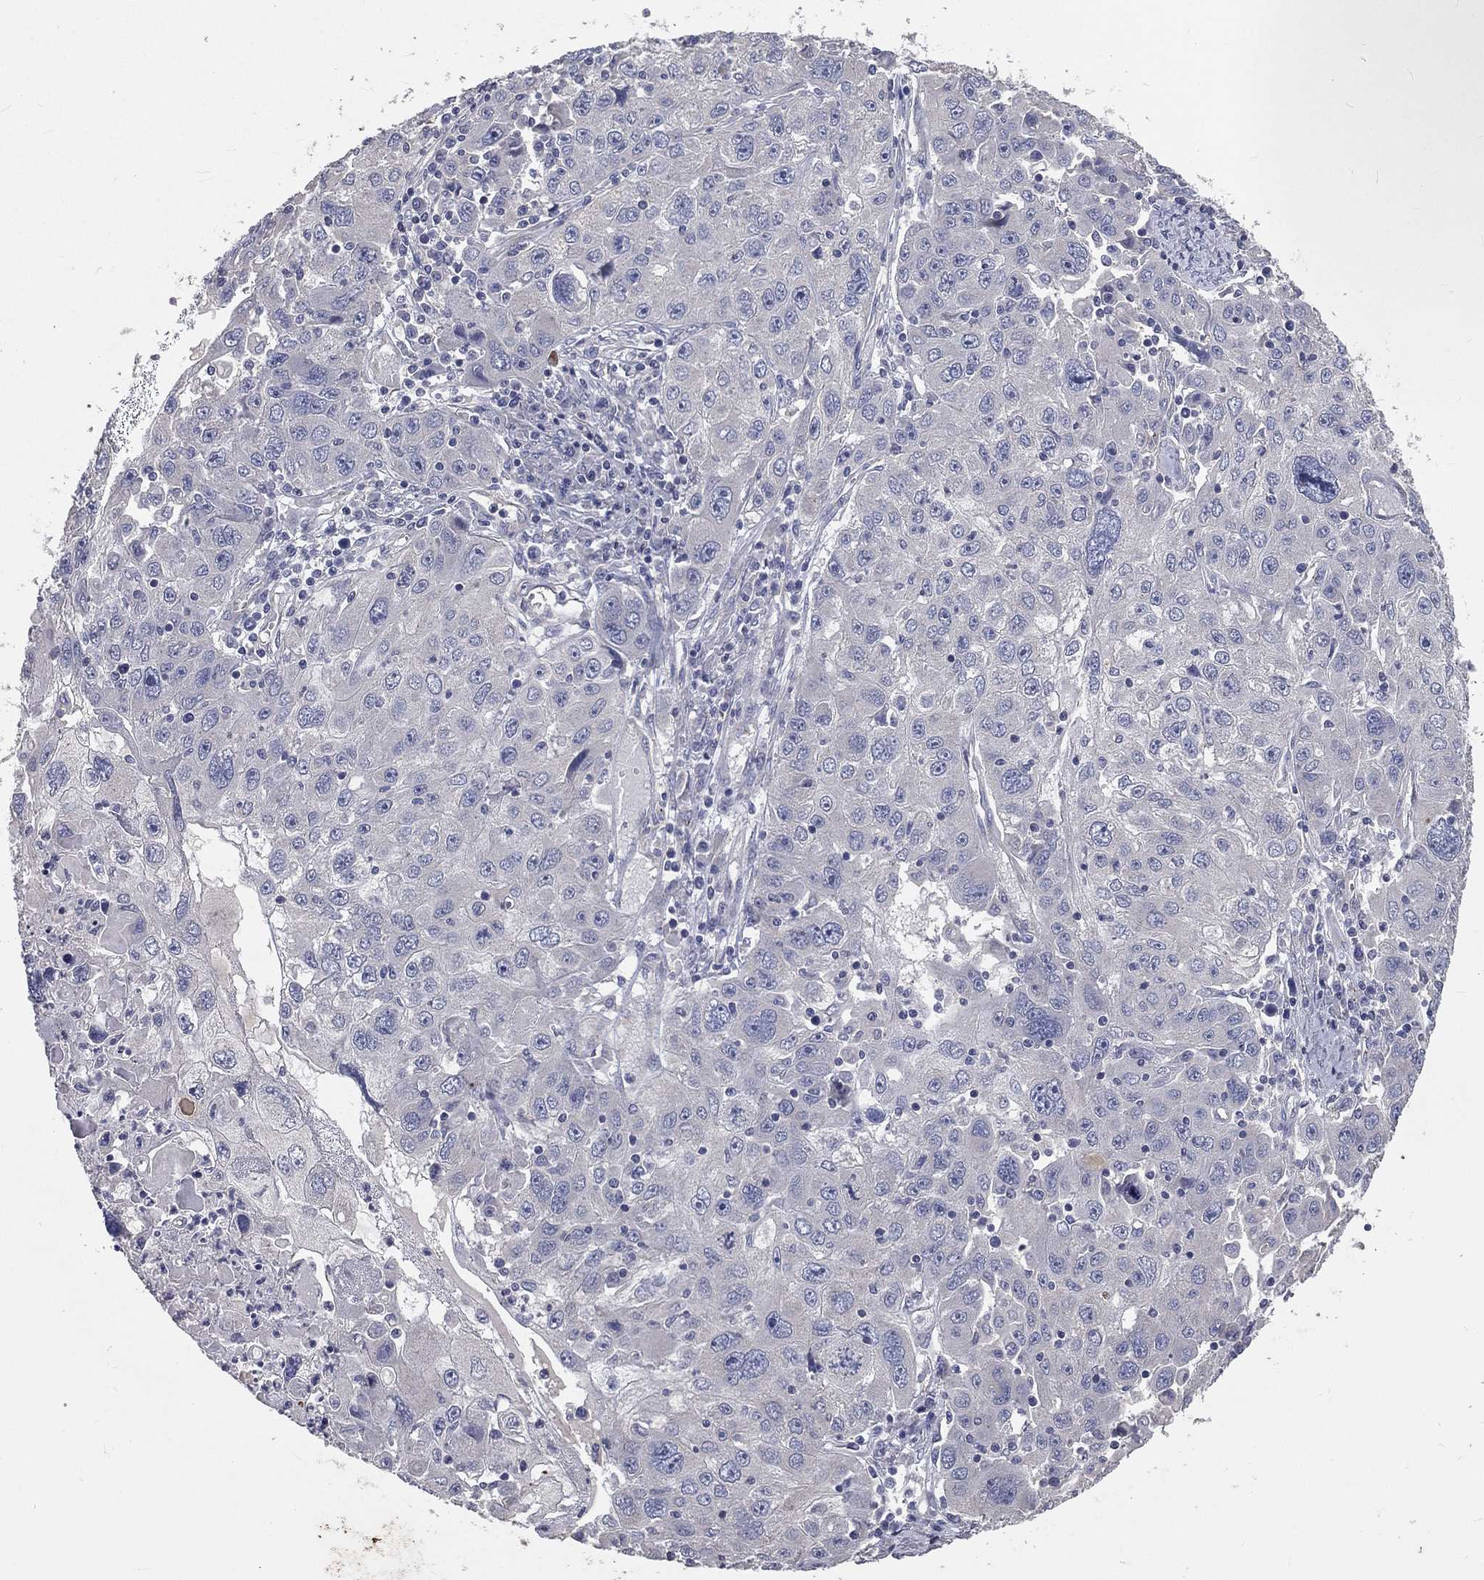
{"staining": {"intensity": "negative", "quantity": "none", "location": "none"}, "tissue": "stomach cancer", "cell_type": "Tumor cells", "image_type": "cancer", "snomed": [{"axis": "morphology", "description": "Adenocarcinoma, NOS"}, {"axis": "topography", "description": "Stomach"}], "caption": "Immunohistochemical staining of stomach adenocarcinoma demonstrates no significant expression in tumor cells.", "gene": "CROCC", "patient": {"sex": "male", "age": 56}}